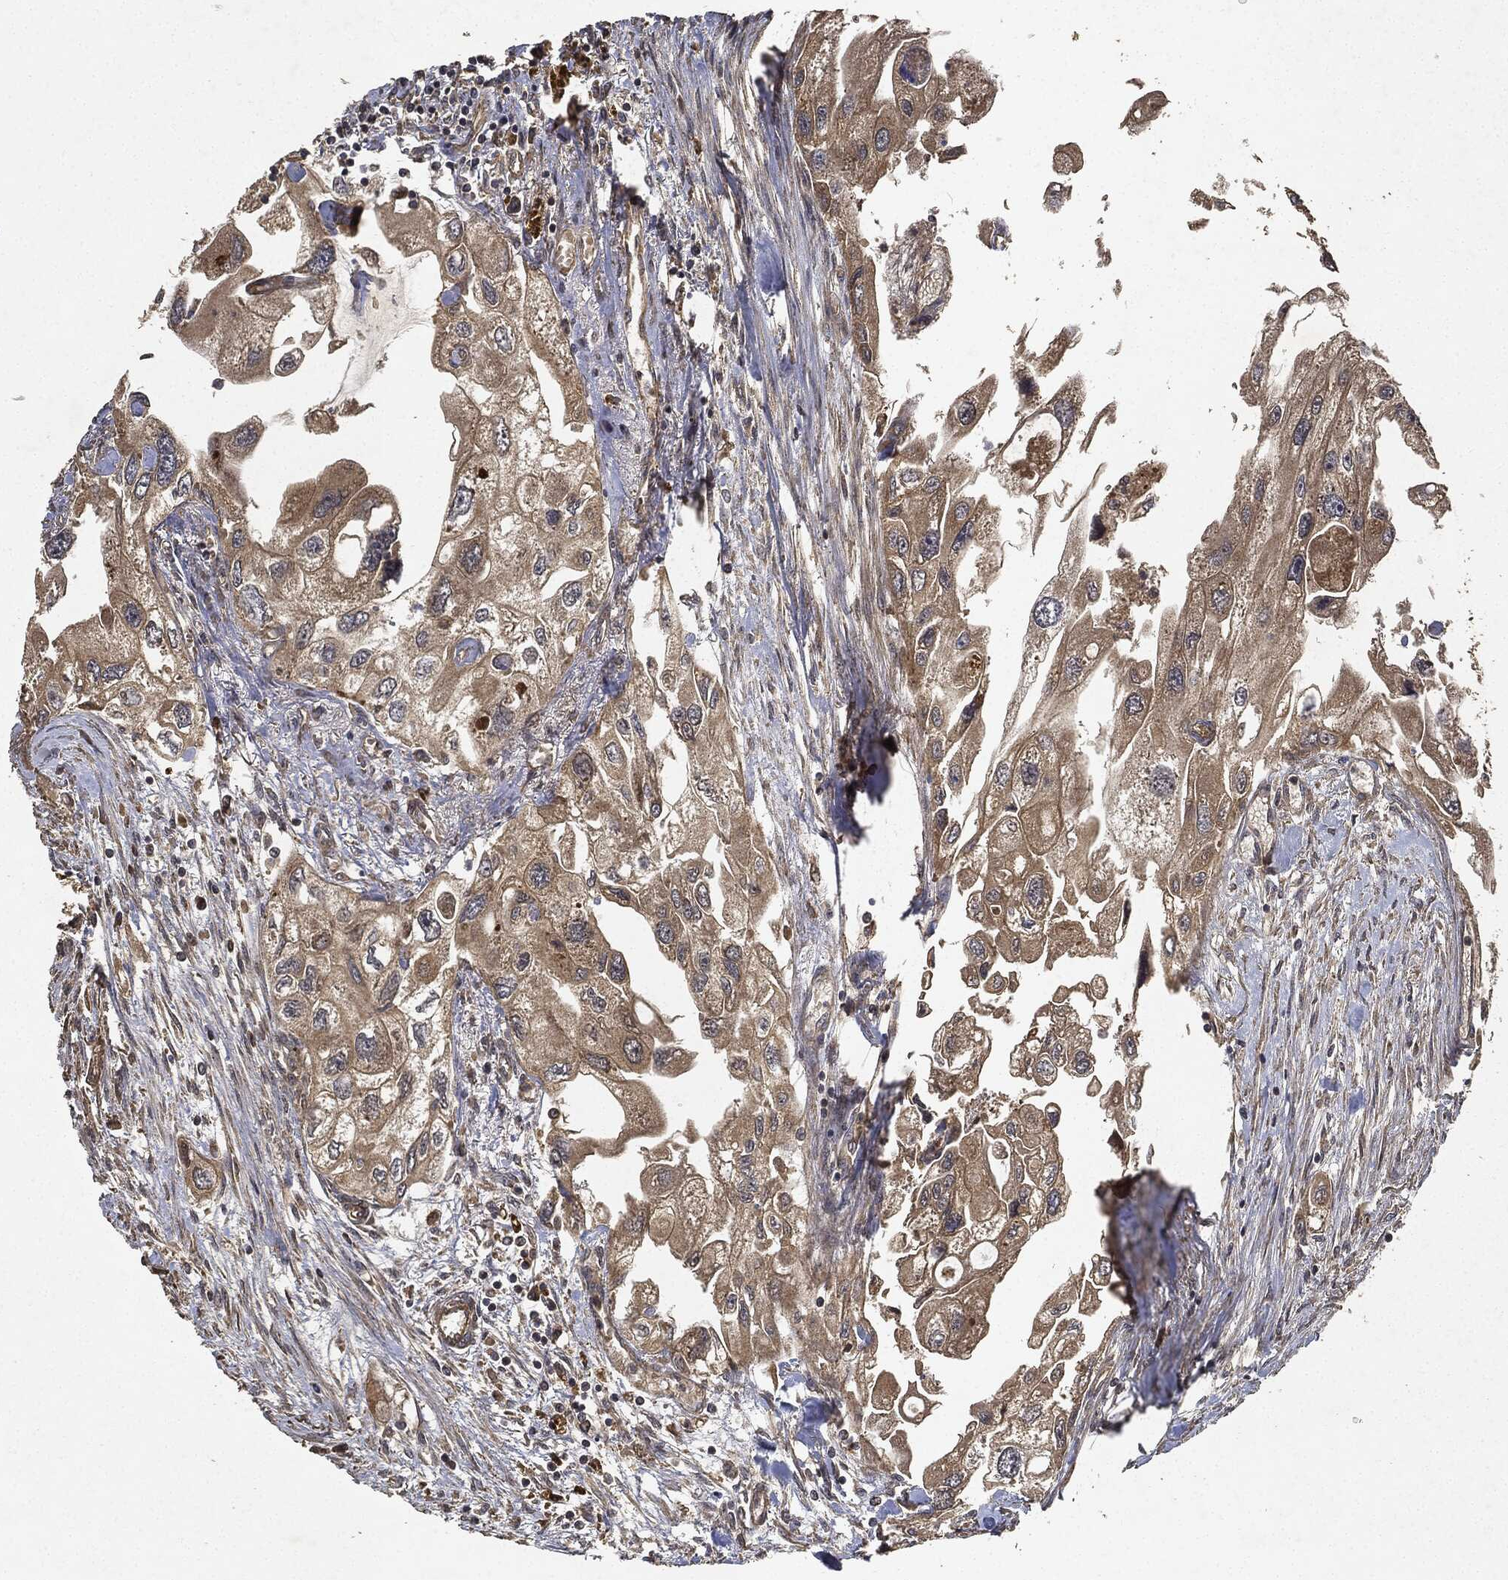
{"staining": {"intensity": "moderate", "quantity": ">75%", "location": "cytoplasmic/membranous"}, "tissue": "urothelial cancer", "cell_type": "Tumor cells", "image_type": "cancer", "snomed": [{"axis": "morphology", "description": "Urothelial carcinoma, High grade"}, {"axis": "topography", "description": "Urinary bladder"}], "caption": "IHC histopathology image of human urothelial cancer stained for a protein (brown), which shows medium levels of moderate cytoplasmic/membranous staining in approximately >75% of tumor cells.", "gene": "MLST8", "patient": {"sex": "male", "age": 59}}